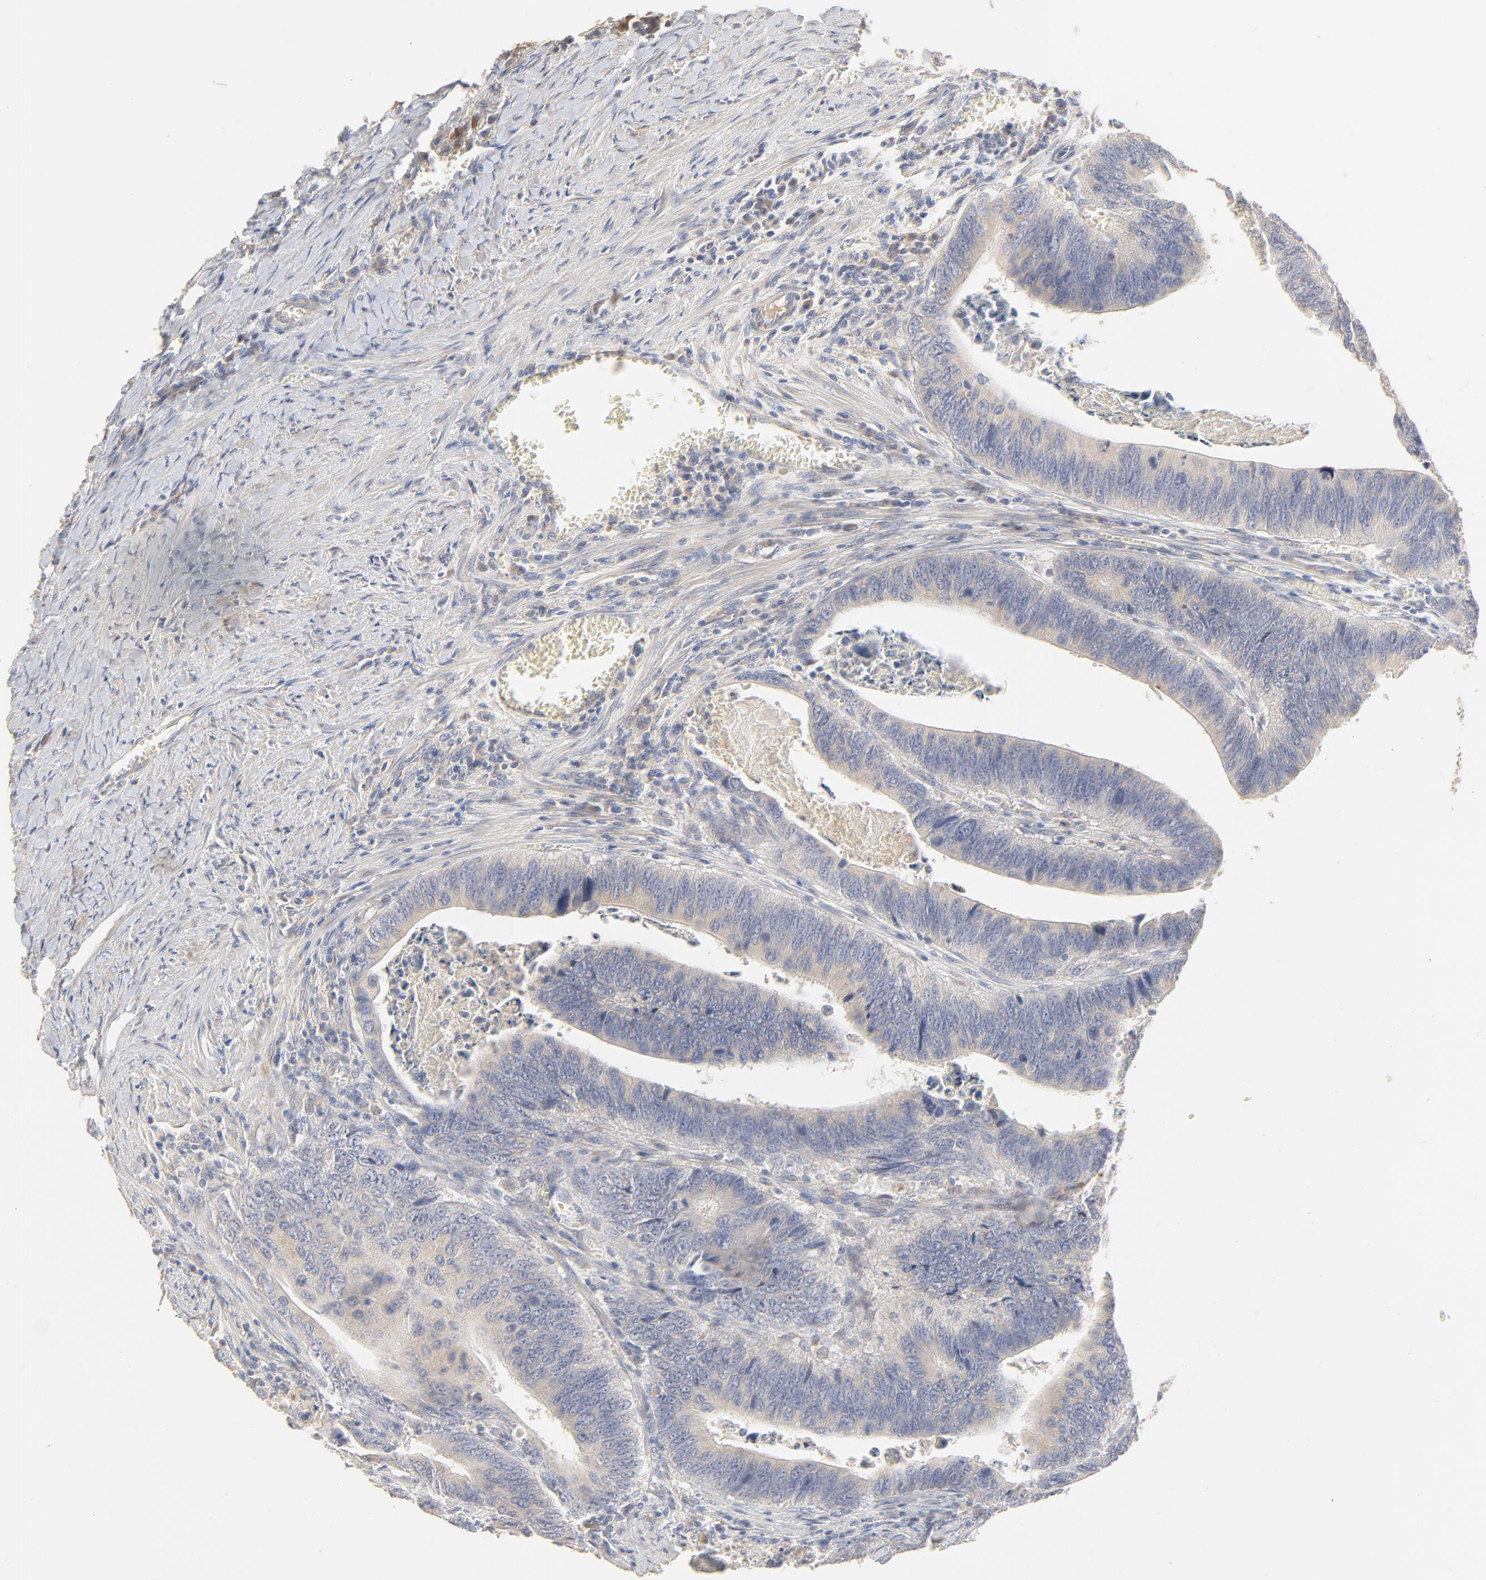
{"staining": {"intensity": "negative", "quantity": "none", "location": "none"}, "tissue": "colorectal cancer", "cell_type": "Tumor cells", "image_type": "cancer", "snomed": [{"axis": "morphology", "description": "Adenocarcinoma, NOS"}, {"axis": "topography", "description": "Colon"}], "caption": "An IHC image of colorectal adenocarcinoma is shown. There is no staining in tumor cells of colorectal adenocarcinoma.", "gene": "FCGBP", "patient": {"sex": "male", "age": 72}}